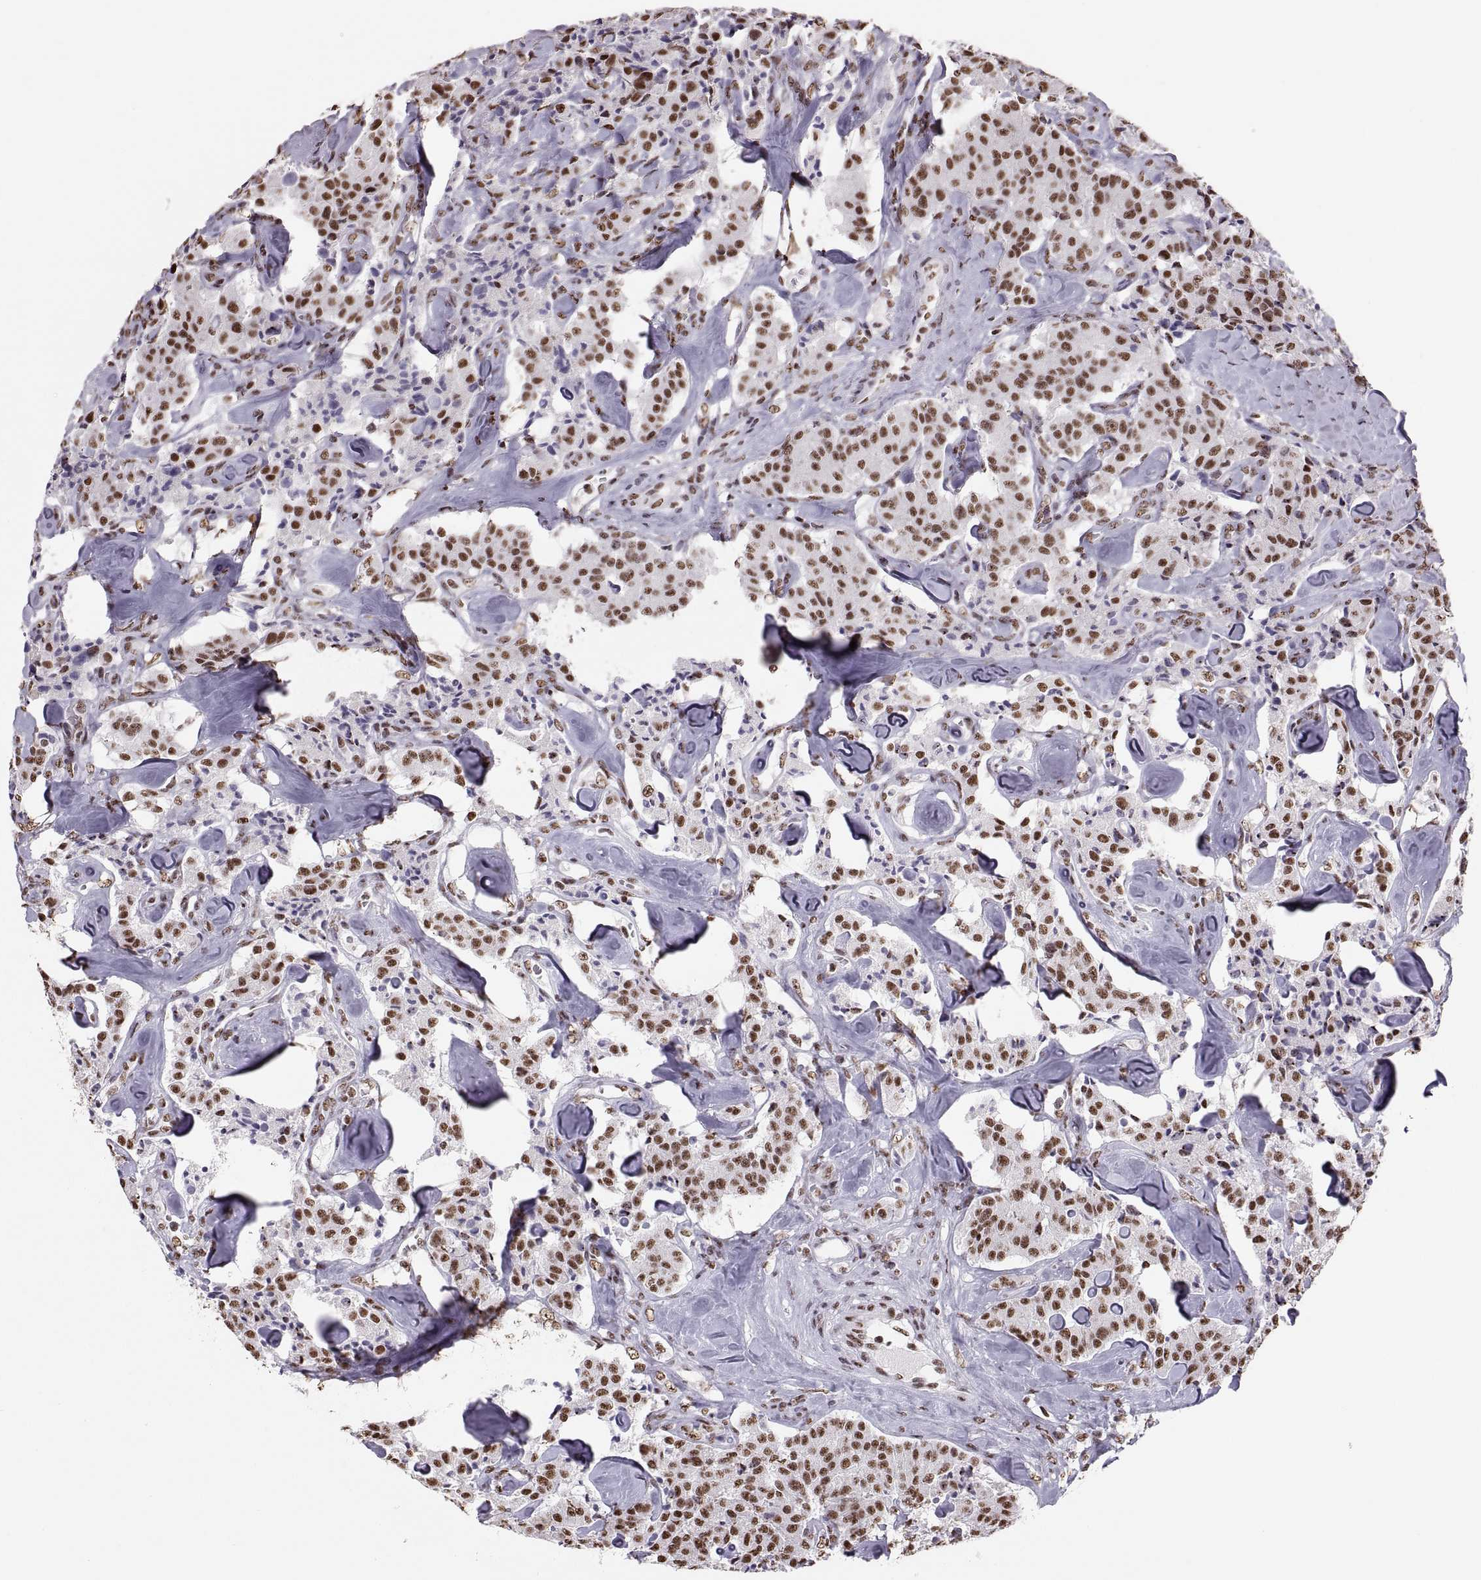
{"staining": {"intensity": "strong", "quantity": "25%-75%", "location": "nuclear"}, "tissue": "carcinoid", "cell_type": "Tumor cells", "image_type": "cancer", "snomed": [{"axis": "morphology", "description": "Carcinoid, malignant, NOS"}, {"axis": "topography", "description": "Pancreas"}], "caption": "Strong nuclear staining for a protein is present in approximately 25%-75% of tumor cells of carcinoid (malignant) using immunohistochemistry (IHC).", "gene": "SNAI1", "patient": {"sex": "male", "age": 41}}